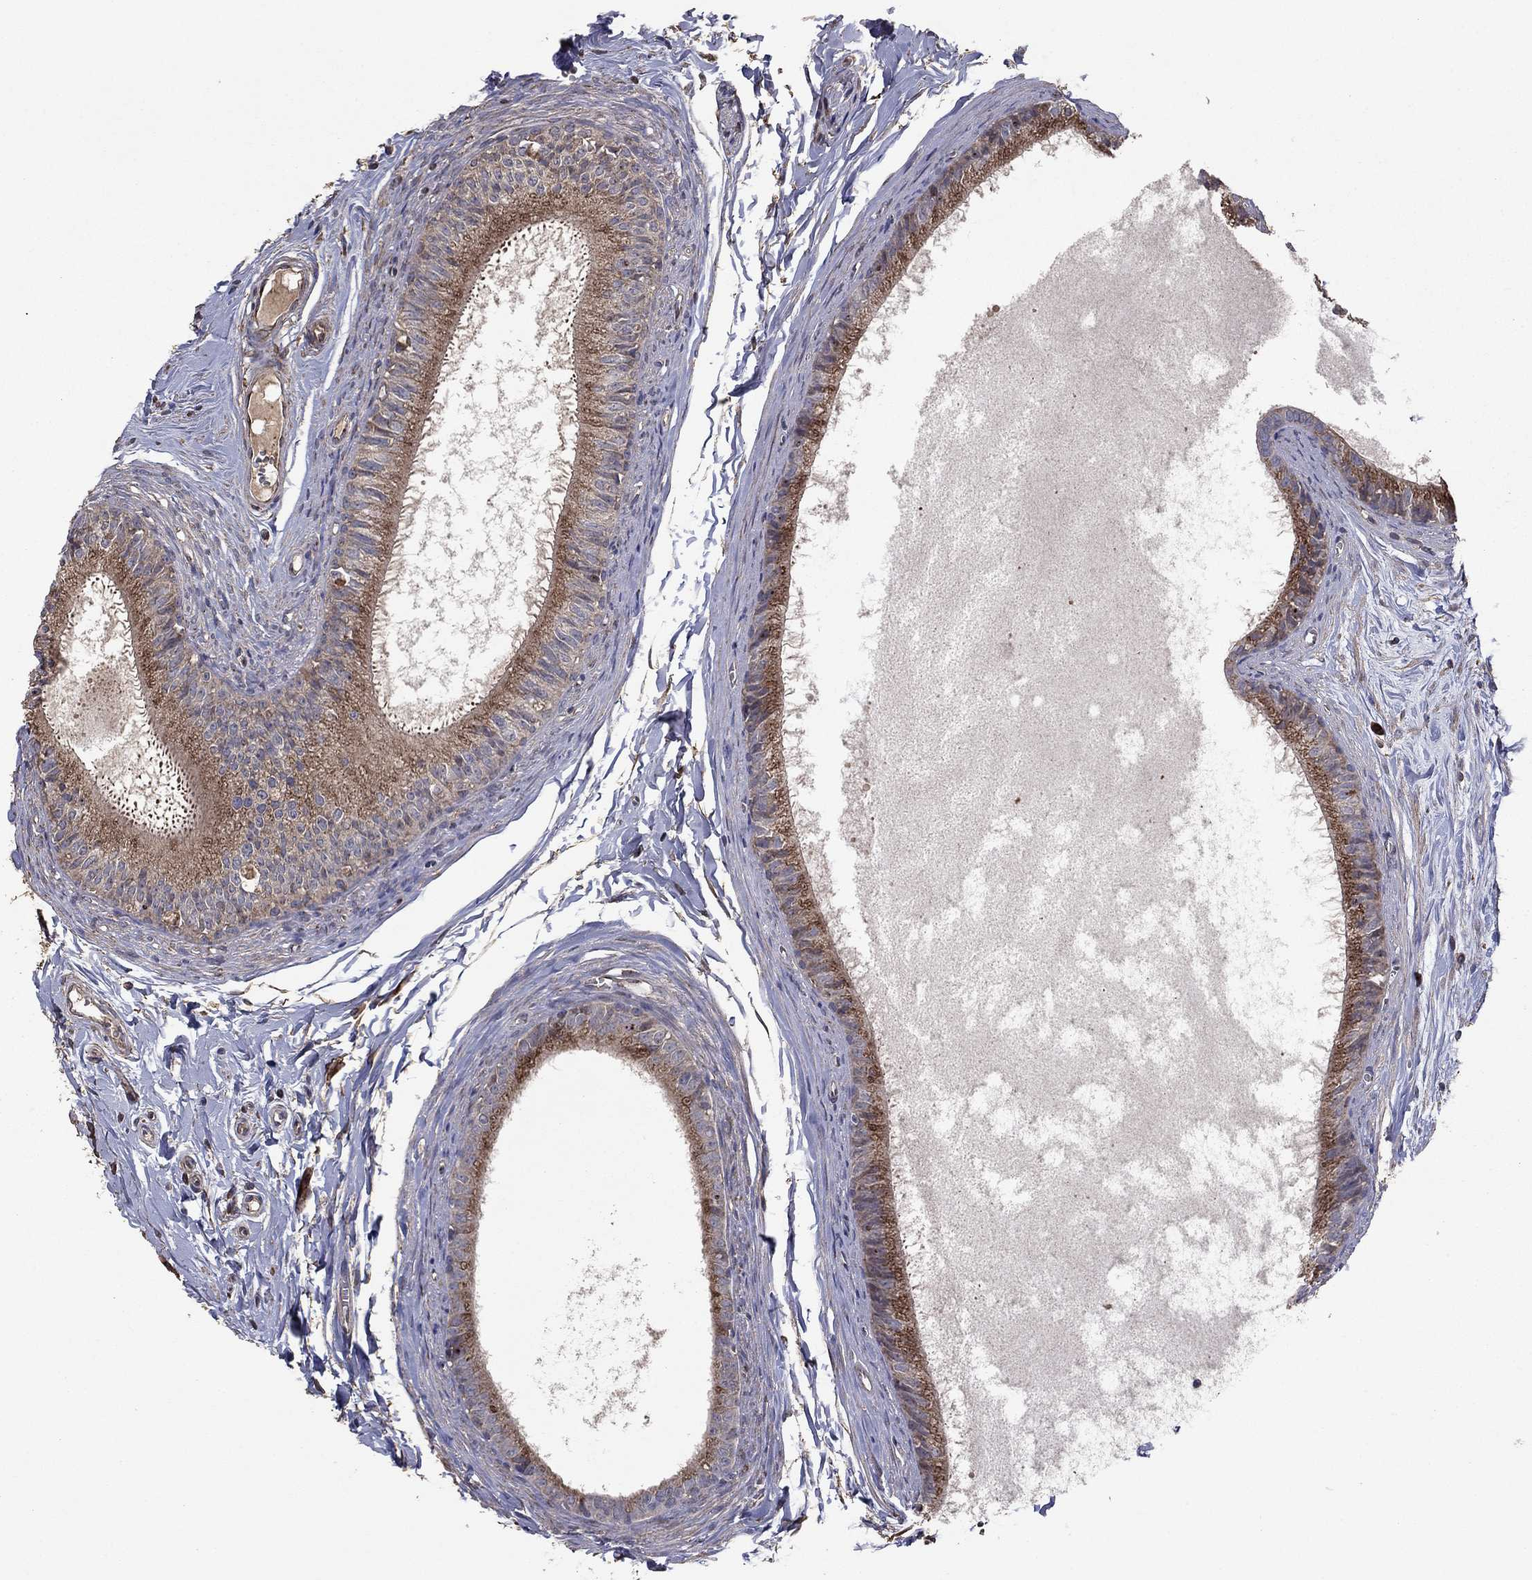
{"staining": {"intensity": "moderate", "quantity": ">75%", "location": "cytoplasmic/membranous"}, "tissue": "epididymis", "cell_type": "Glandular cells", "image_type": "normal", "snomed": [{"axis": "morphology", "description": "Normal tissue, NOS"}, {"axis": "topography", "description": "Epididymis"}], "caption": "Epididymis was stained to show a protein in brown. There is medium levels of moderate cytoplasmic/membranous staining in about >75% of glandular cells.", "gene": "FLT4", "patient": {"sex": "male", "age": 51}}